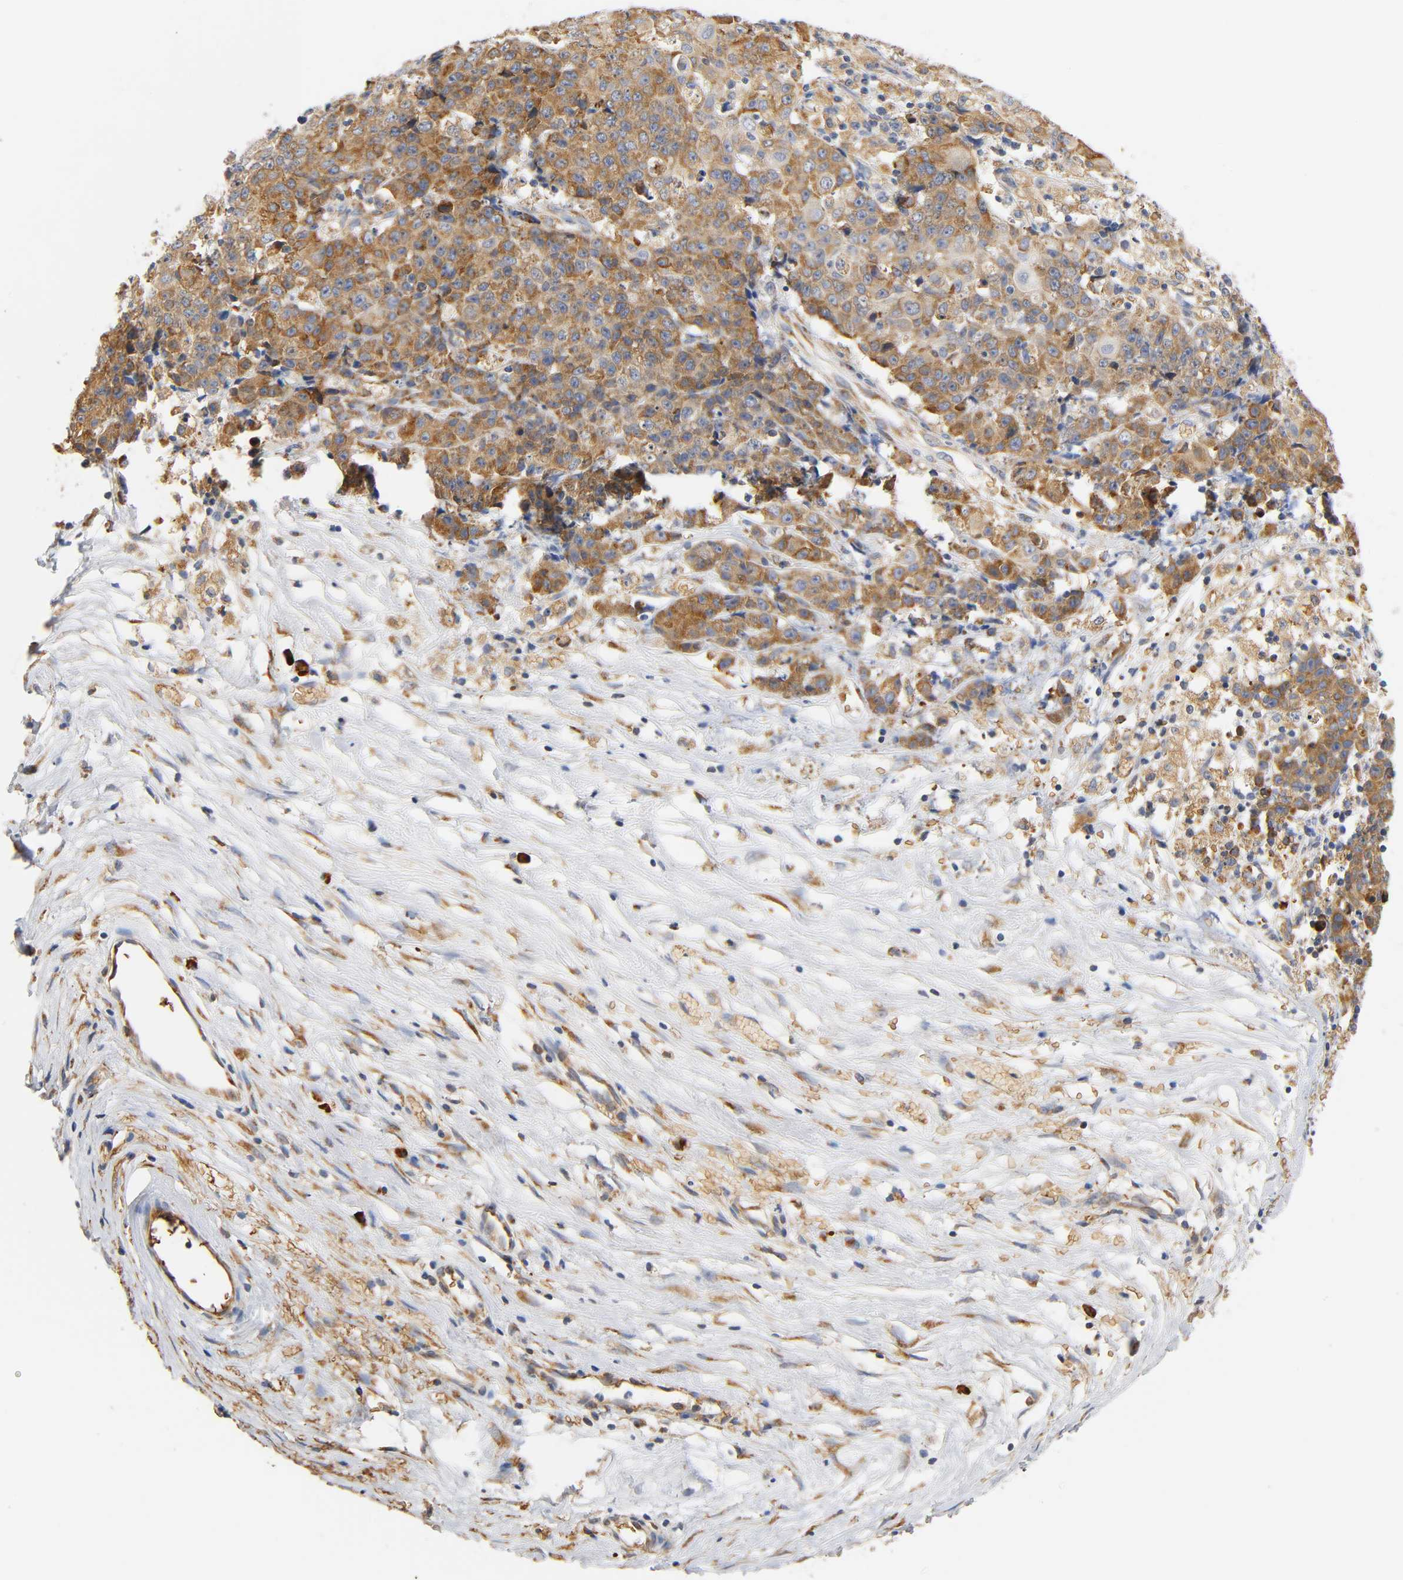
{"staining": {"intensity": "moderate", "quantity": ">75%", "location": "cytoplasmic/membranous"}, "tissue": "ovarian cancer", "cell_type": "Tumor cells", "image_type": "cancer", "snomed": [{"axis": "morphology", "description": "Carcinoma, endometroid"}, {"axis": "topography", "description": "Ovary"}], "caption": "High-power microscopy captured an IHC photomicrograph of endometroid carcinoma (ovarian), revealing moderate cytoplasmic/membranous expression in about >75% of tumor cells. The staining was performed using DAB, with brown indicating positive protein expression. Nuclei are stained blue with hematoxylin.", "gene": "UCKL1", "patient": {"sex": "female", "age": 42}}